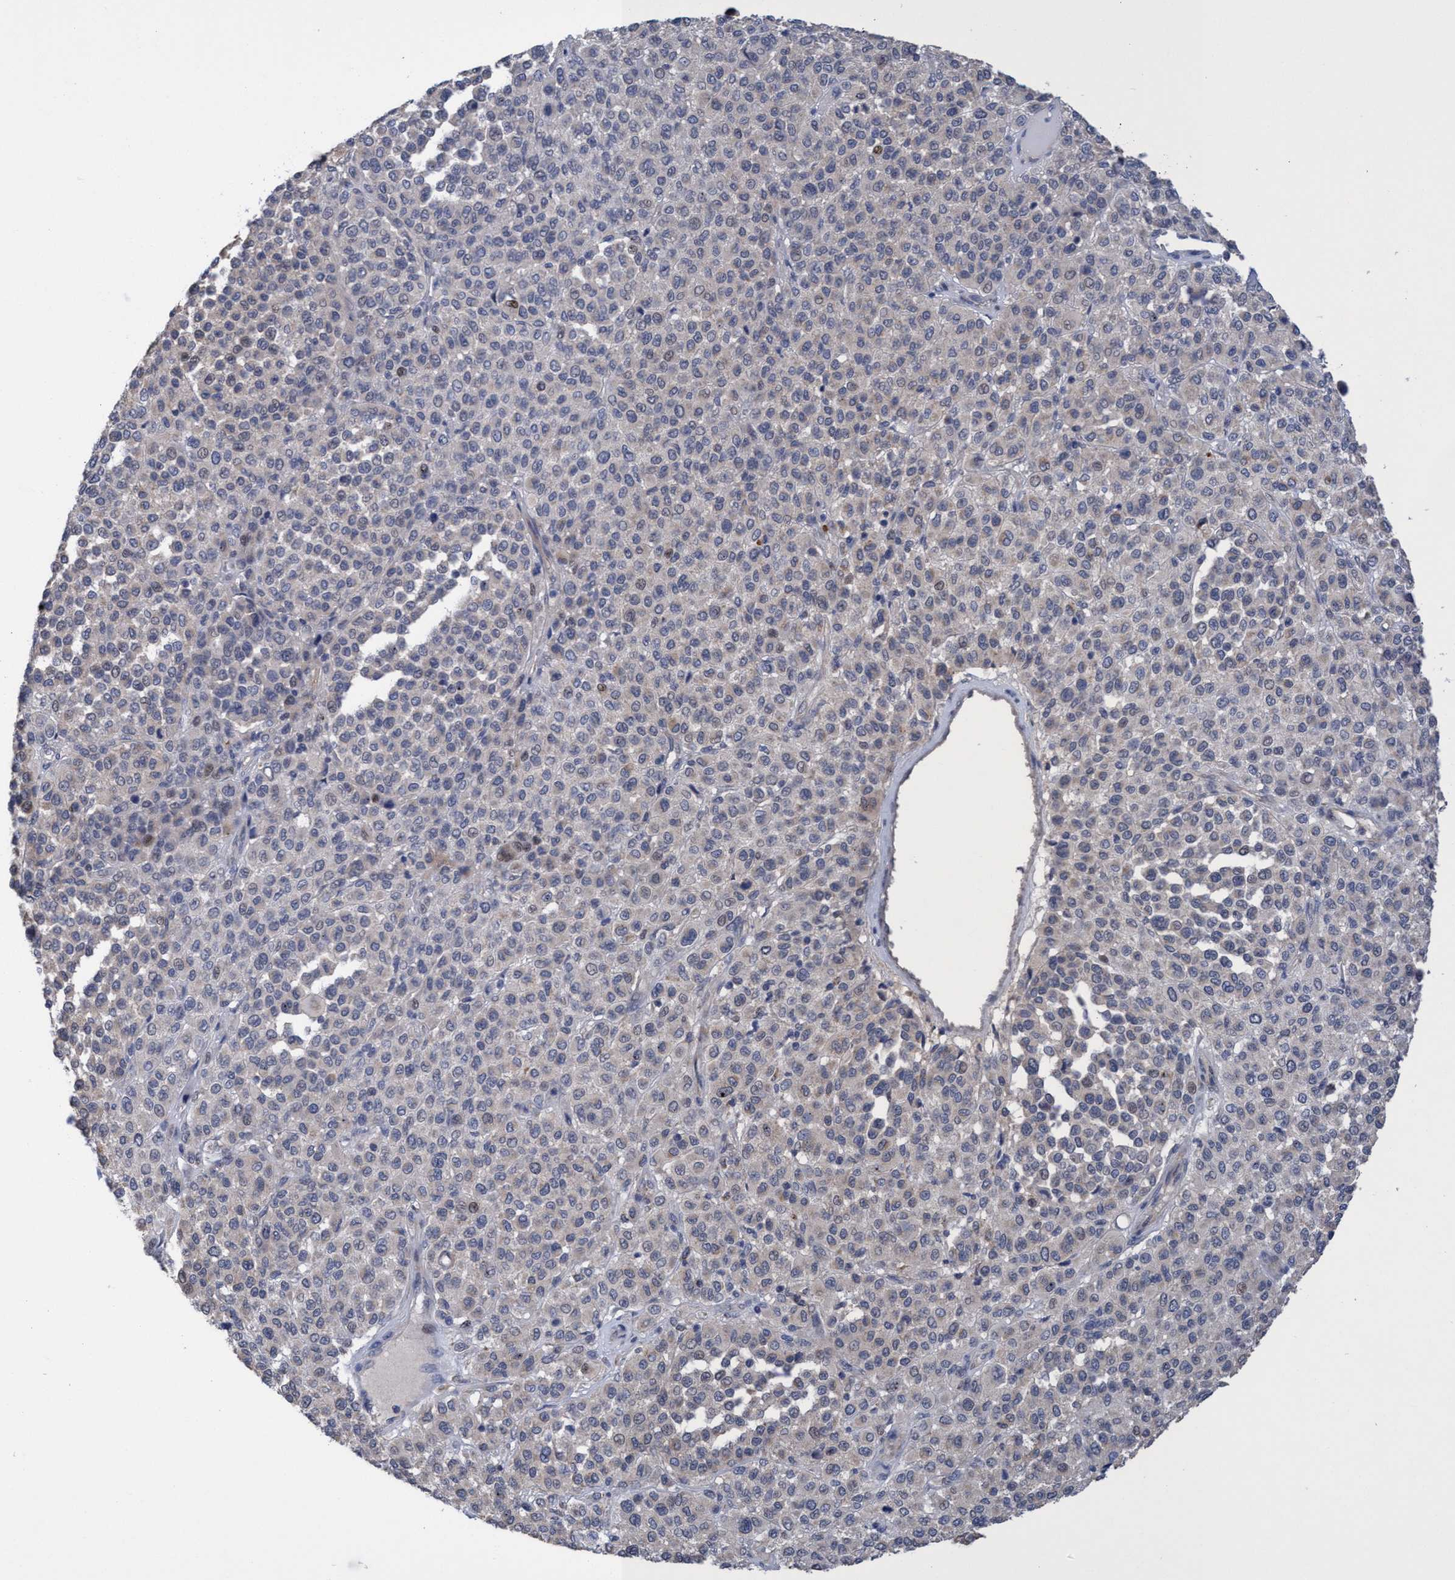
{"staining": {"intensity": "negative", "quantity": "none", "location": "none"}, "tissue": "melanoma", "cell_type": "Tumor cells", "image_type": "cancer", "snomed": [{"axis": "morphology", "description": "Malignant melanoma, Metastatic site"}, {"axis": "topography", "description": "Pancreas"}], "caption": "This is a photomicrograph of immunohistochemistry (IHC) staining of malignant melanoma (metastatic site), which shows no positivity in tumor cells.", "gene": "SEMA4D", "patient": {"sex": "female", "age": 30}}